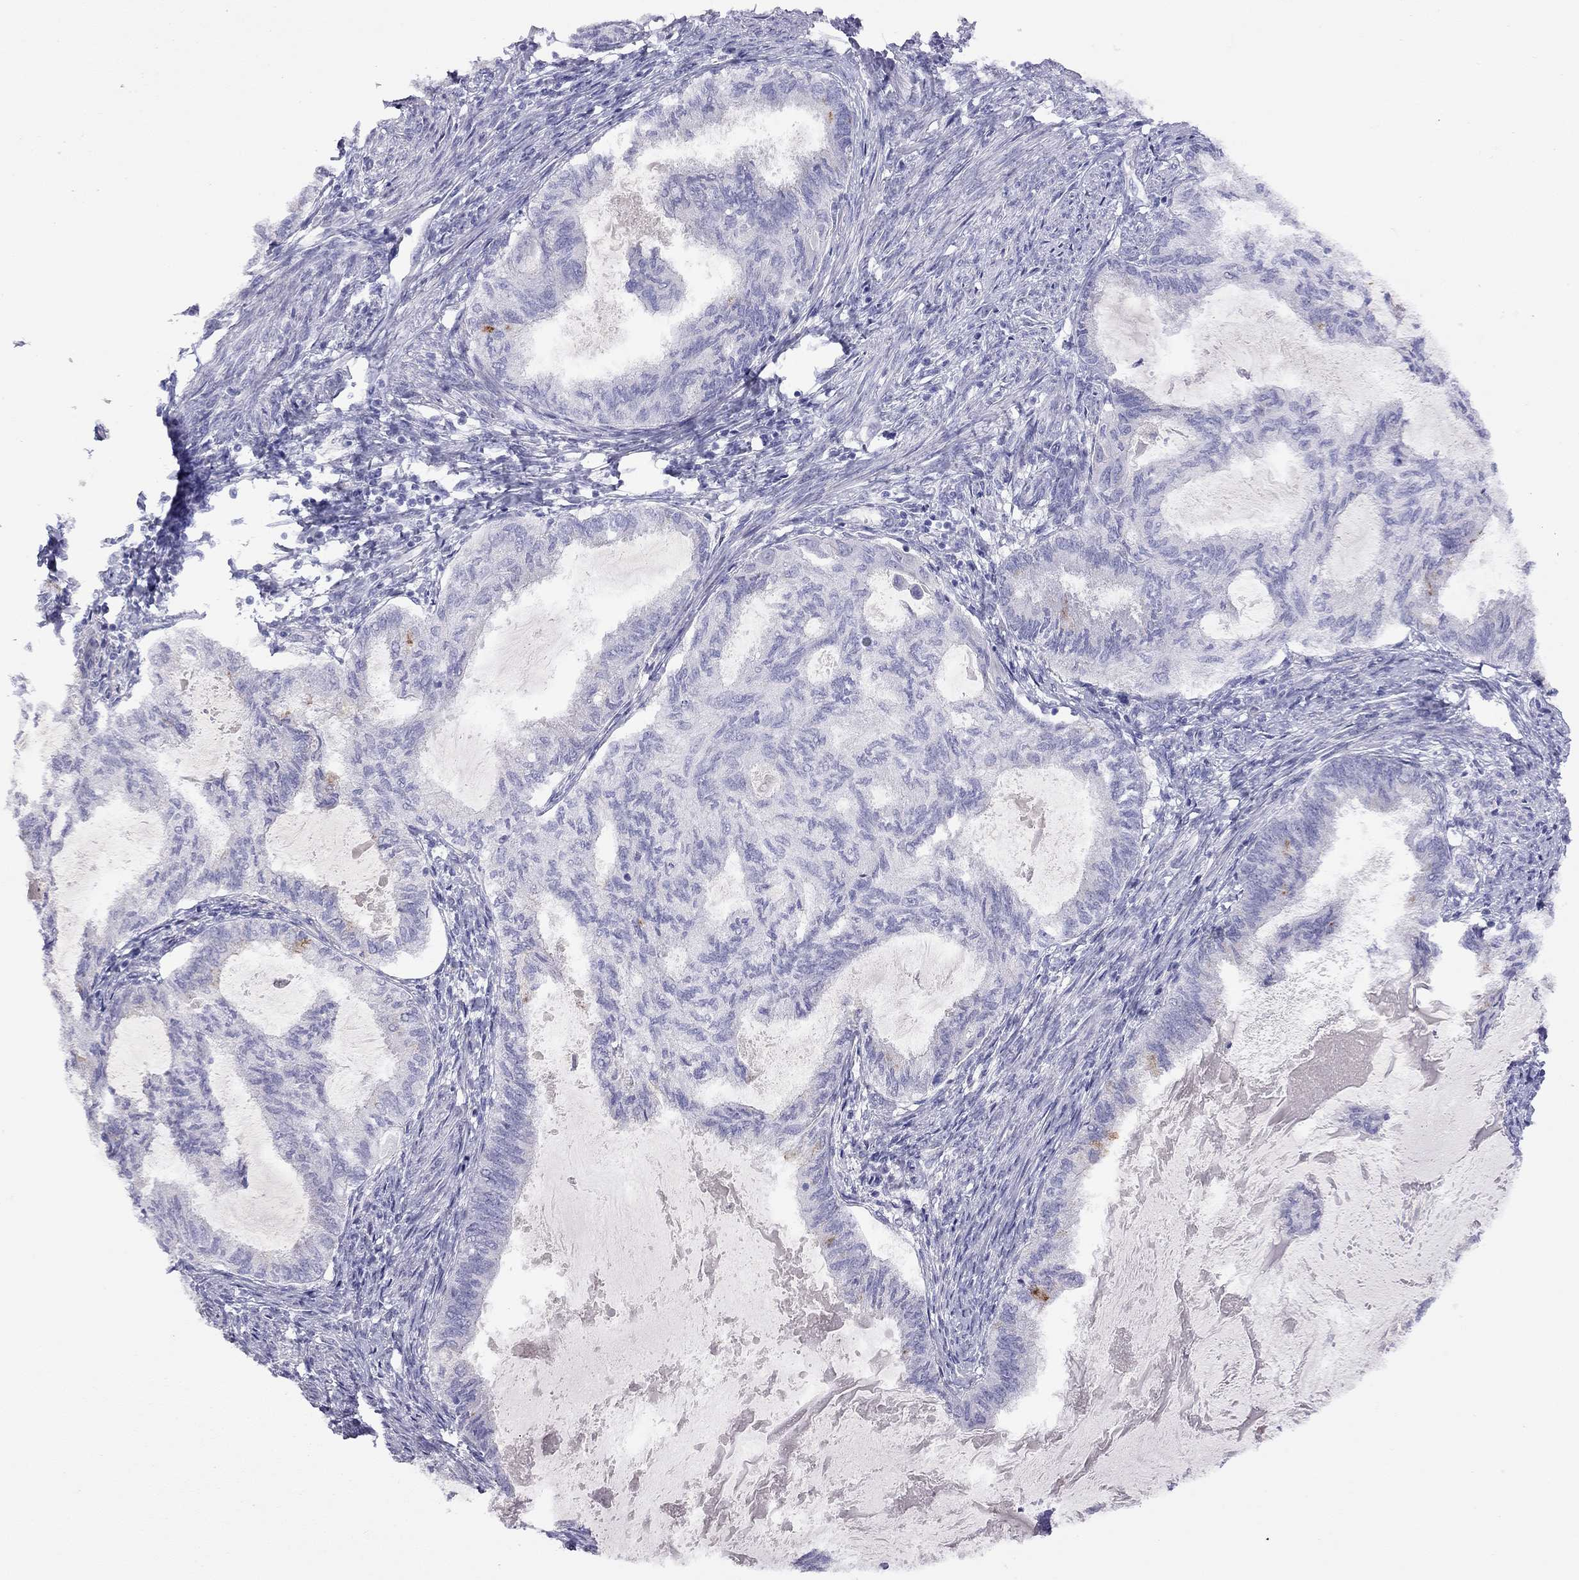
{"staining": {"intensity": "negative", "quantity": "none", "location": "none"}, "tissue": "endometrial cancer", "cell_type": "Tumor cells", "image_type": "cancer", "snomed": [{"axis": "morphology", "description": "Adenocarcinoma, NOS"}, {"axis": "topography", "description": "Endometrium"}], "caption": "The IHC photomicrograph has no significant staining in tumor cells of endometrial adenocarcinoma tissue. (Immunohistochemistry, brightfield microscopy, high magnification).", "gene": "CPNE4", "patient": {"sex": "female", "age": 86}}